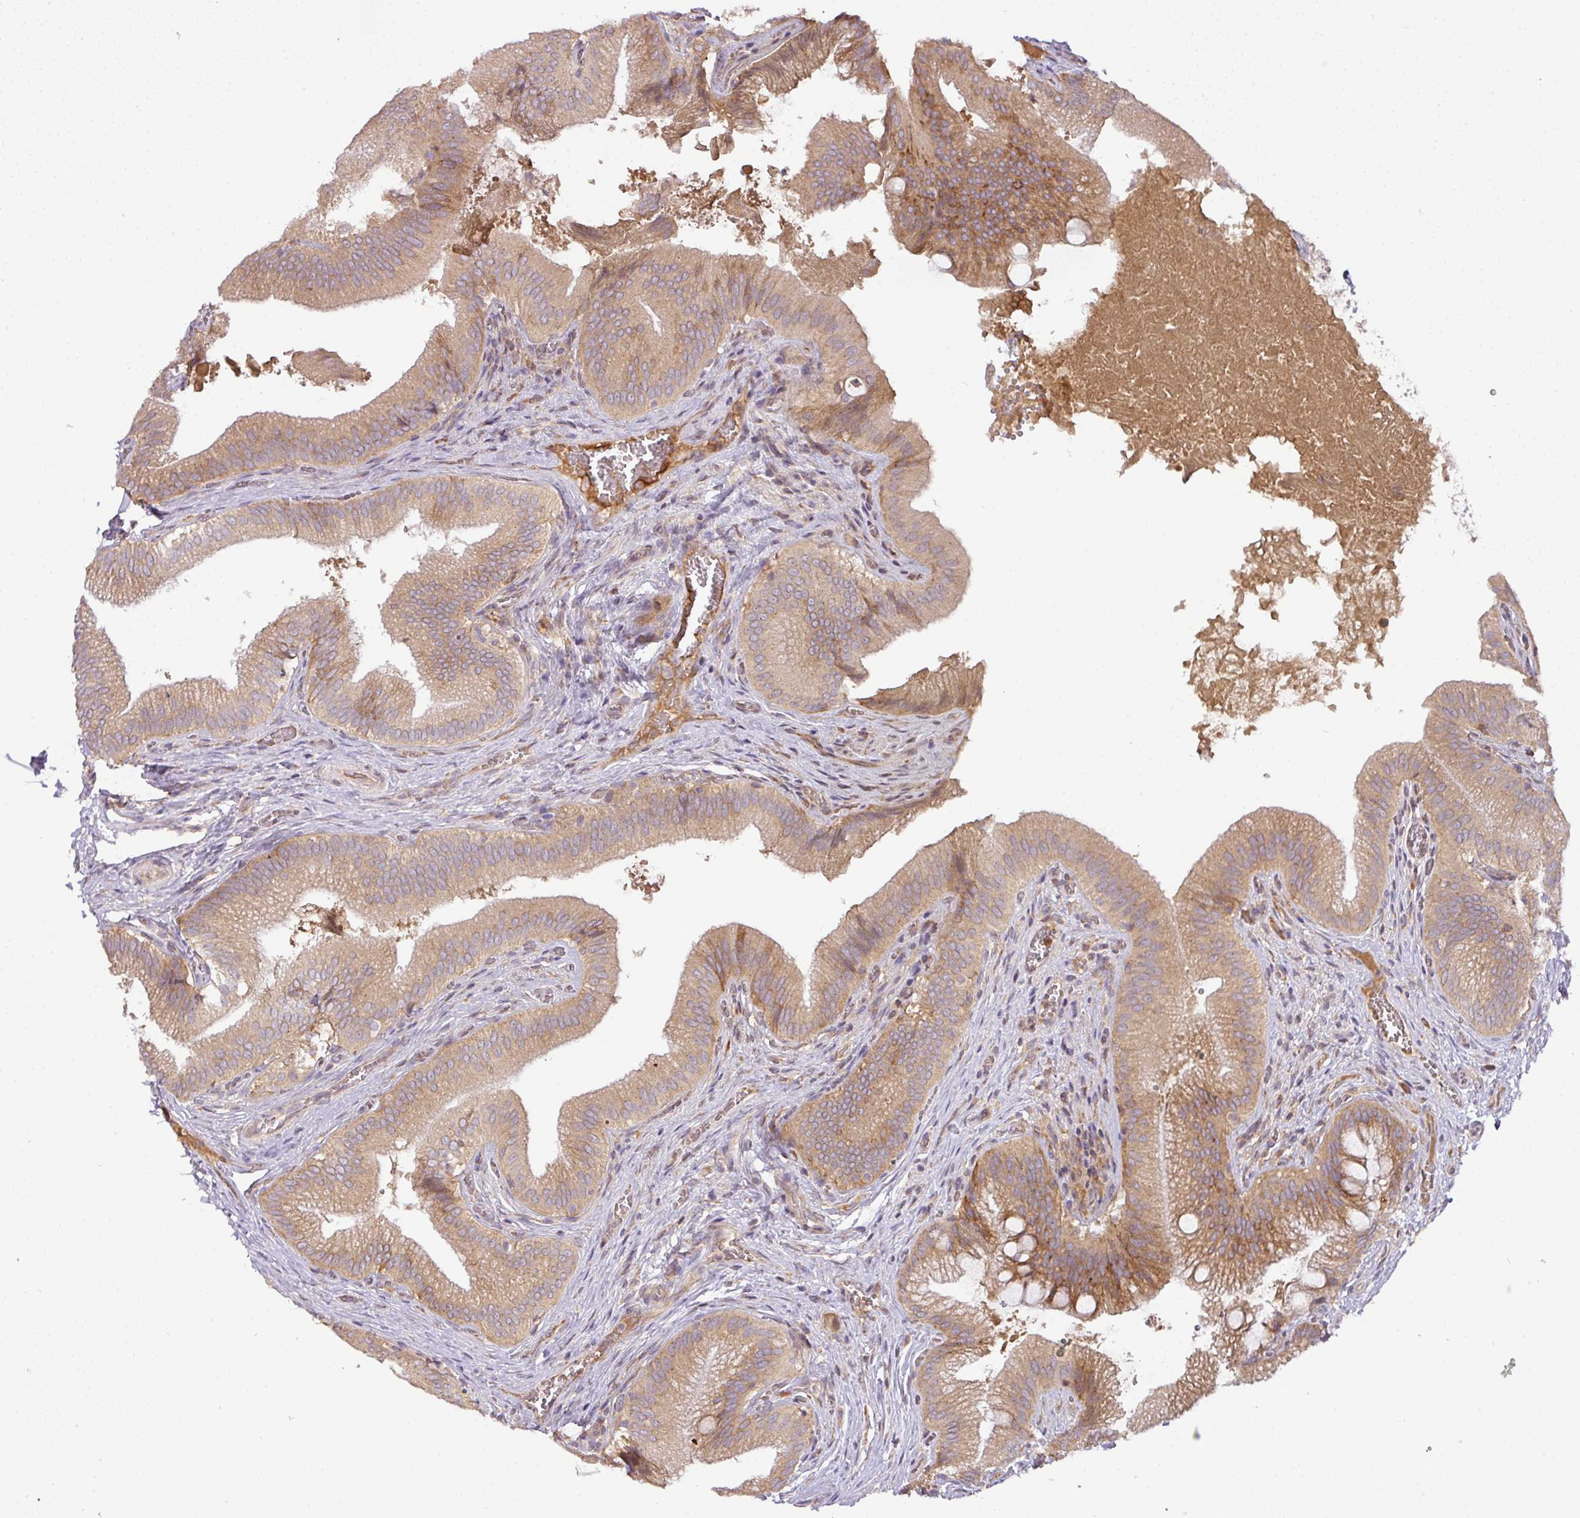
{"staining": {"intensity": "moderate", "quantity": ">75%", "location": "cytoplasmic/membranous"}, "tissue": "gallbladder", "cell_type": "Glandular cells", "image_type": "normal", "snomed": [{"axis": "morphology", "description": "Normal tissue, NOS"}, {"axis": "topography", "description": "Gallbladder"}], "caption": "Protein staining by immunohistochemistry reveals moderate cytoplasmic/membranous expression in approximately >75% of glandular cells in unremarkable gallbladder. The protein is shown in brown color, while the nuclei are stained blue.", "gene": "GALP", "patient": {"sex": "male", "age": 17}}